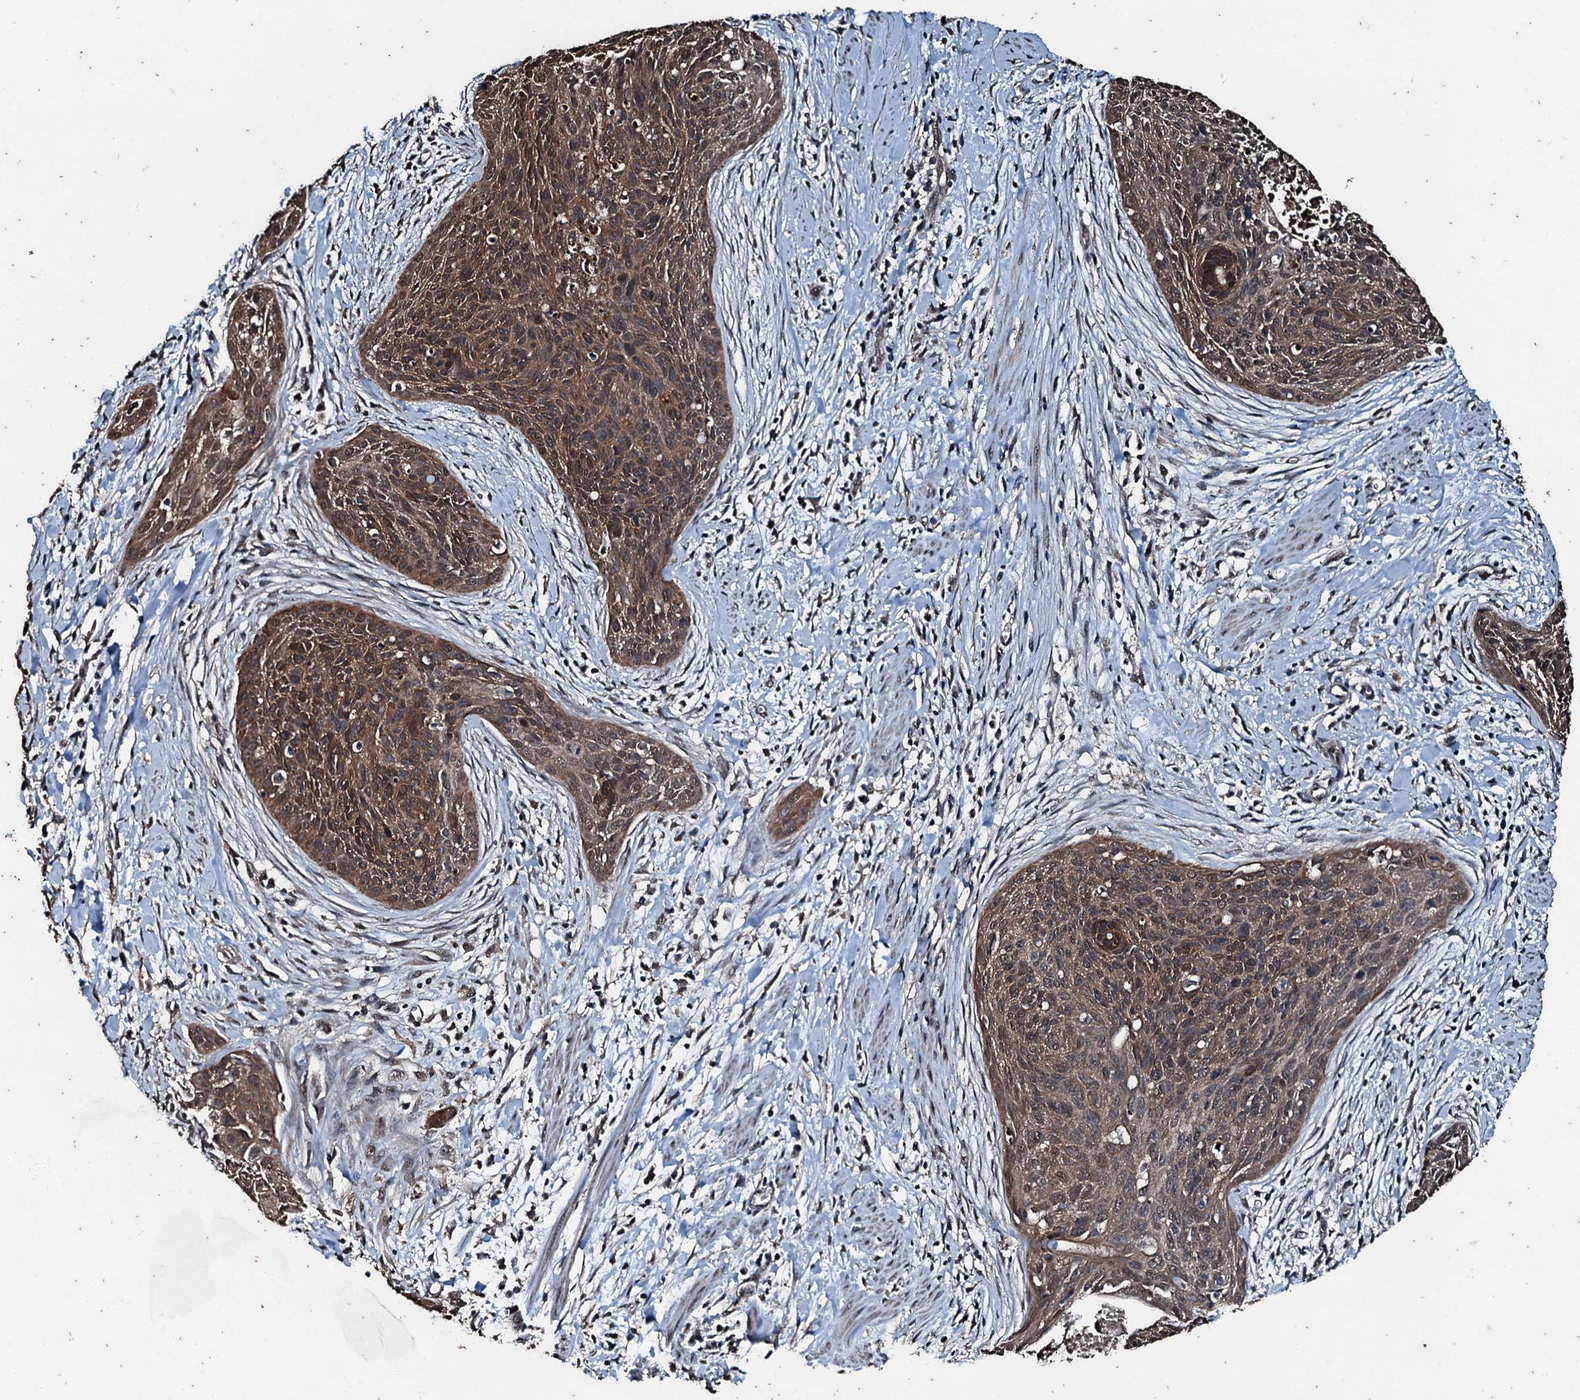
{"staining": {"intensity": "moderate", "quantity": ">75%", "location": "cytoplasmic/membranous"}, "tissue": "cervical cancer", "cell_type": "Tumor cells", "image_type": "cancer", "snomed": [{"axis": "morphology", "description": "Squamous cell carcinoma, NOS"}, {"axis": "topography", "description": "Cervix"}], "caption": "Cervical squamous cell carcinoma stained with a protein marker exhibits moderate staining in tumor cells.", "gene": "FAAP24", "patient": {"sex": "female", "age": 55}}